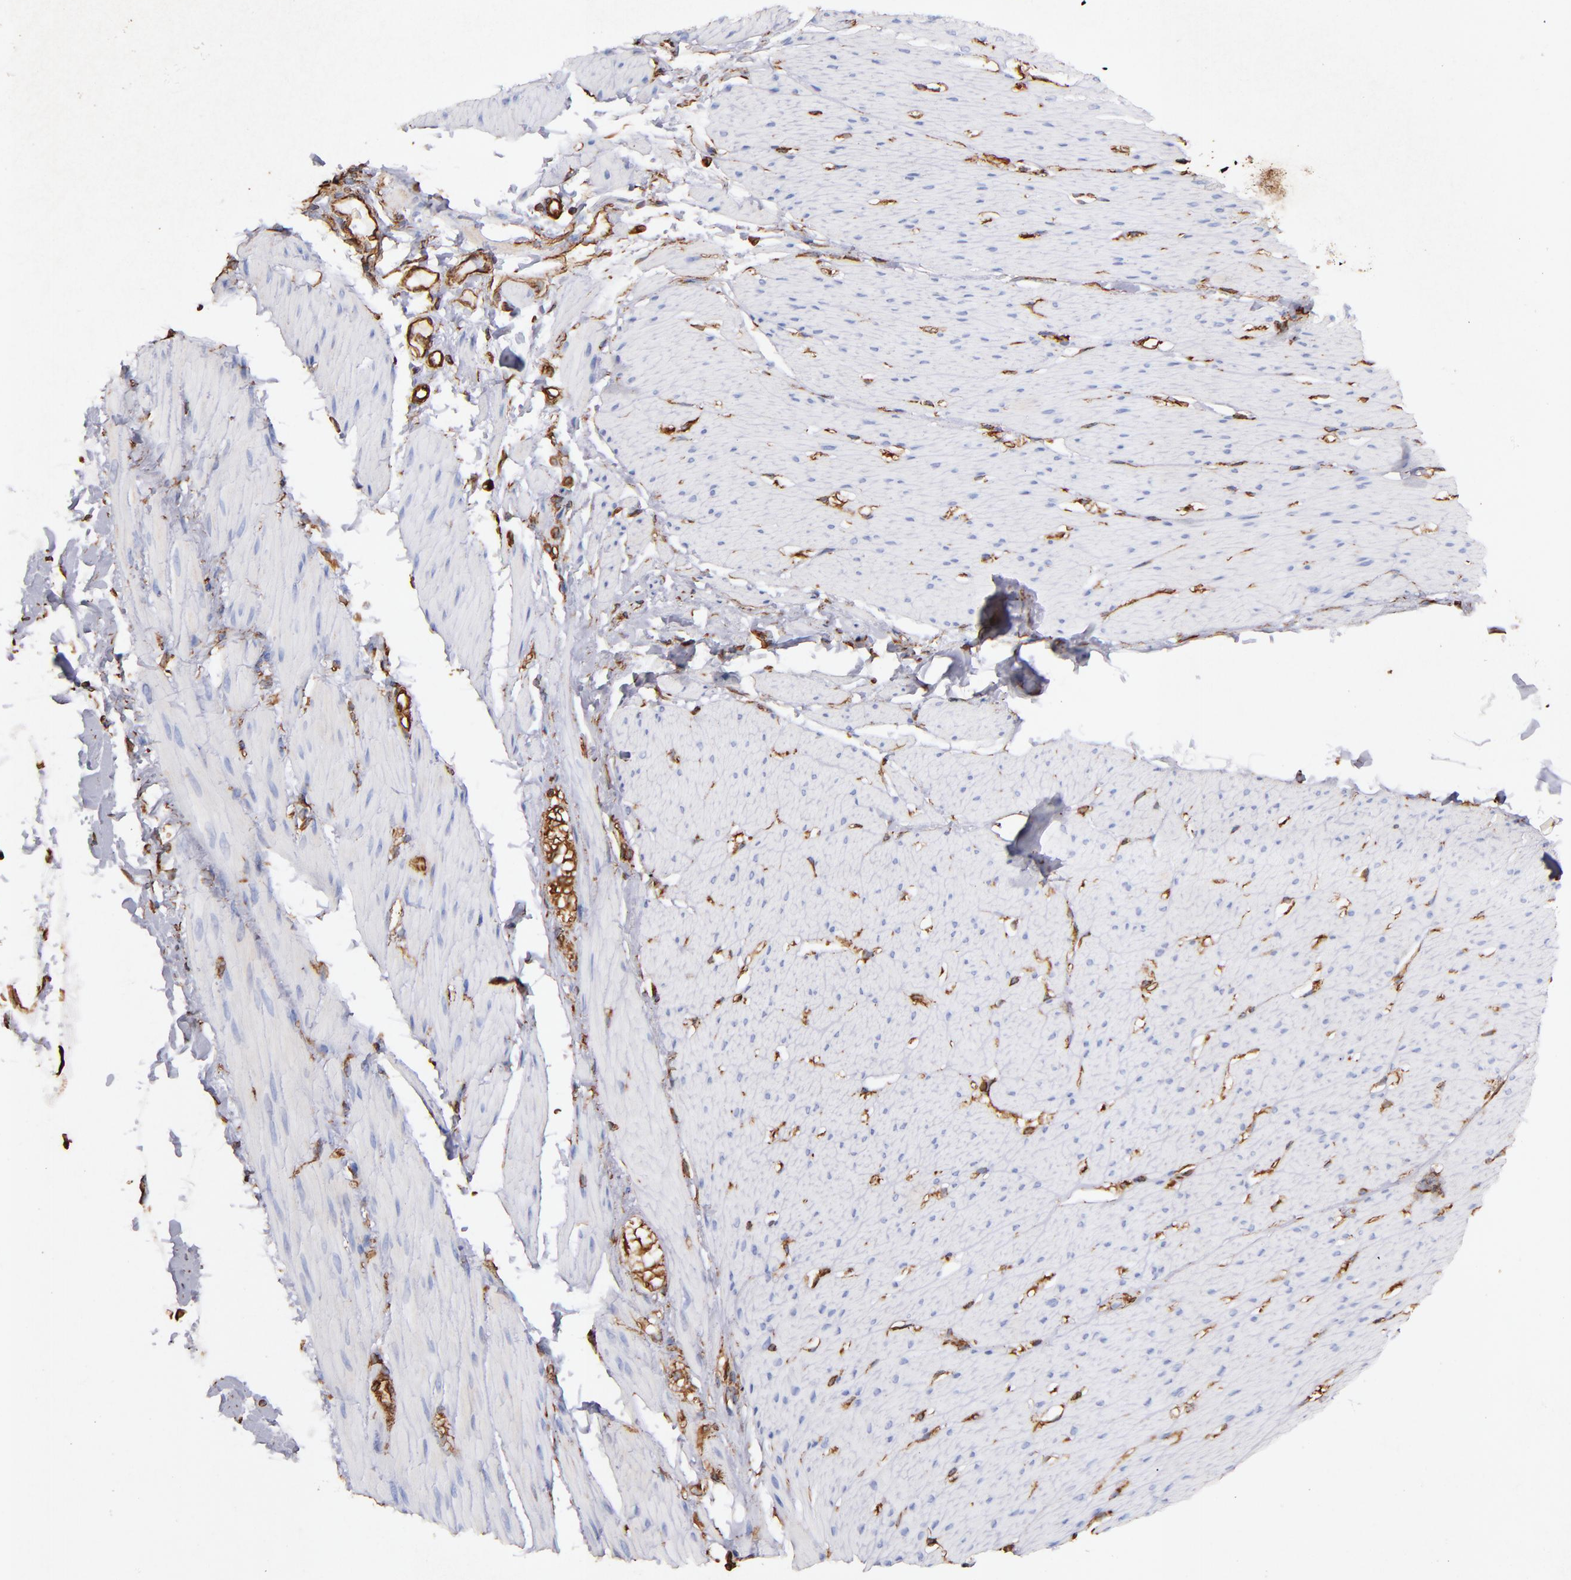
{"staining": {"intensity": "weak", "quantity": "25%-75%", "location": "cytoplasmic/membranous"}, "tissue": "smooth muscle", "cell_type": "Smooth muscle cells", "image_type": "normal", "snomed": [{"axis": "morphology", "description": "Normal tissue, NOS"}, {"axis": "topography", "description": "Smooth muscle"}, {"axis": "topography", "description": "Colon"}], "caption": "Protein staining of benign smooth muscle reveals weak cytoplasmic/membranous expression in approximately 25%-75% of smooth muscle cells. (IHC, brightfield microscopy, high magnification).", "gene": "VIM", "patient": {"sex": "male", "age": 67}}